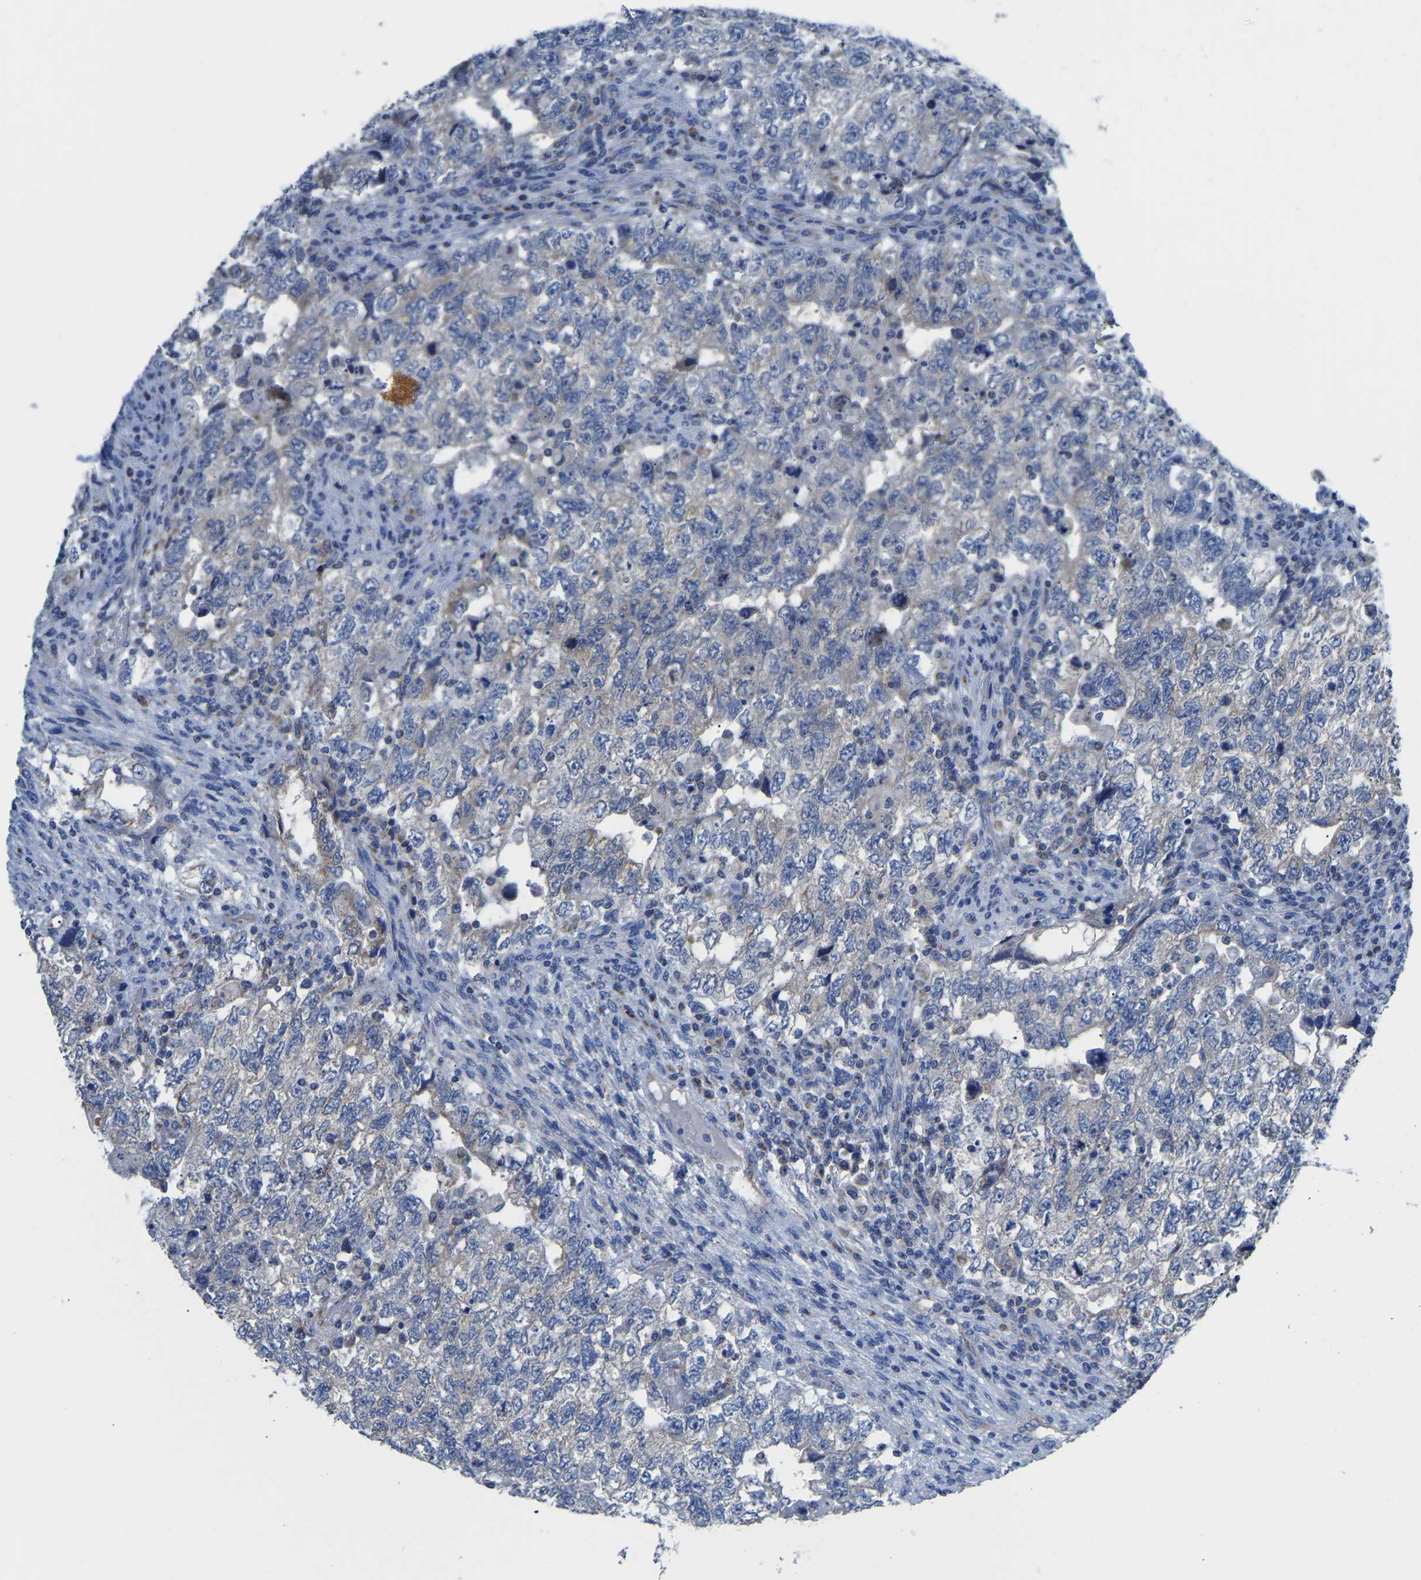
{"staining": {"intensity": "negative", "quantity": "none", "location": "none"}, "tissue": "testis cancer", "cell_type": "Tumor cells", "image_type": "cancer", "snomed": [{"axis": "morphology", "description": "Carcinoma, Embryonal, NOS"}, {"axis": "topography", "description": "Testis"}], "caption": "This is an immunohistochemistry (IHC) micrograph of human embryonal carcinoma (testis). There is no expression in tumor cells.", "gene": "ETFA", "patient": {"sex": "male", "age": 36}}